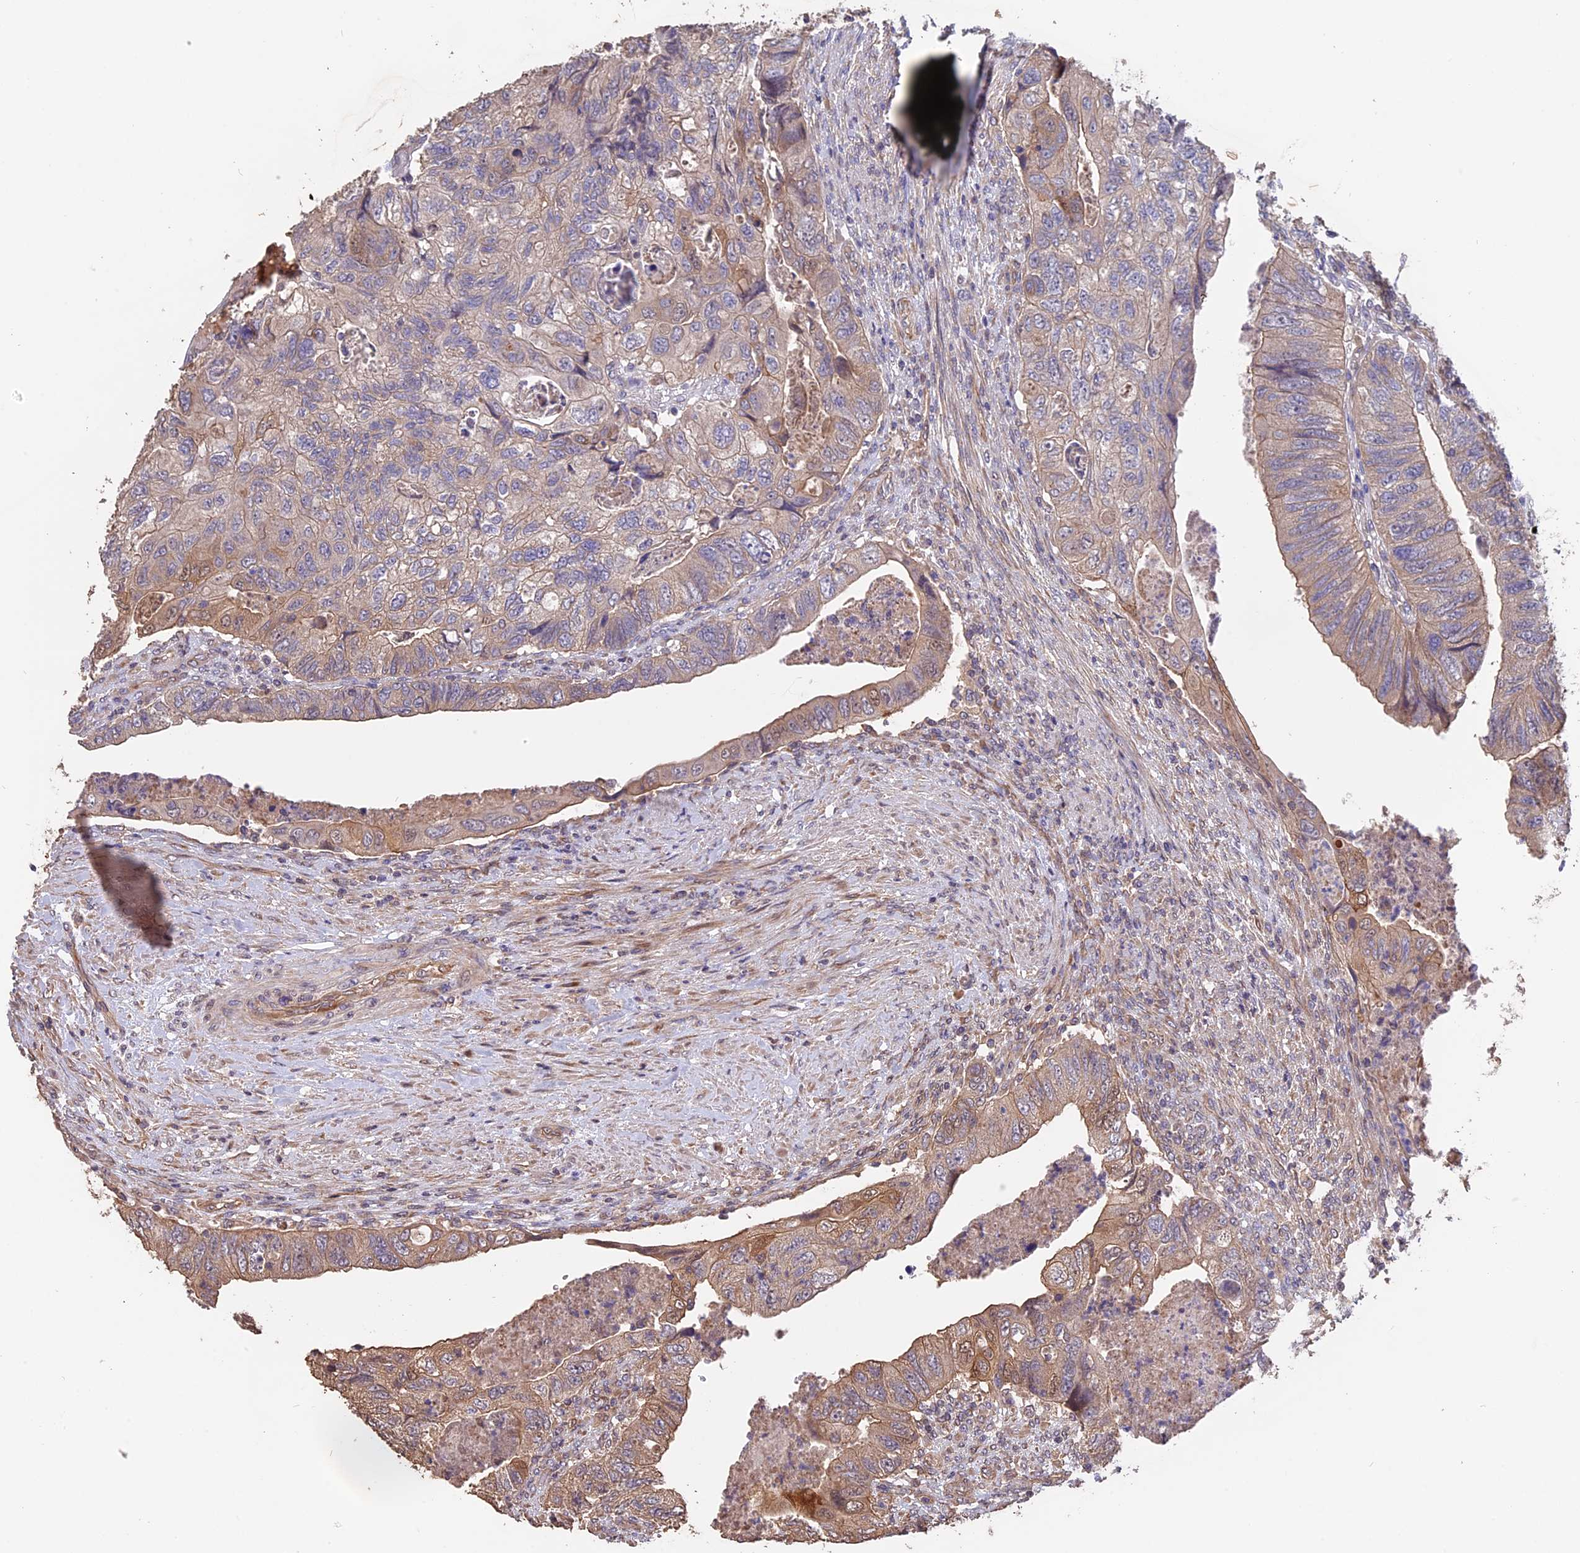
{"staining": {"intensity": "weak", "quantity": "<25%", "location": "cytoplasmic/membranous"}, "tissue": "colorectal cancer", "cell_type": "Tumor cells", "image_type": "cancer", "snomed": [{"axis": "morphology", "description": "Adenocarcinoma, NOS"}, {"axis": "topography", "description": "Rectum"}], "caption": "A high-resolution micrograph shows immunohistochemistry (IHC) staining of colorectal adenocarcinoma, which demonstrates no significant staining in tumor cells.", "gene": "RASAL1", "patient": {"sex": "male", "age": 63}}